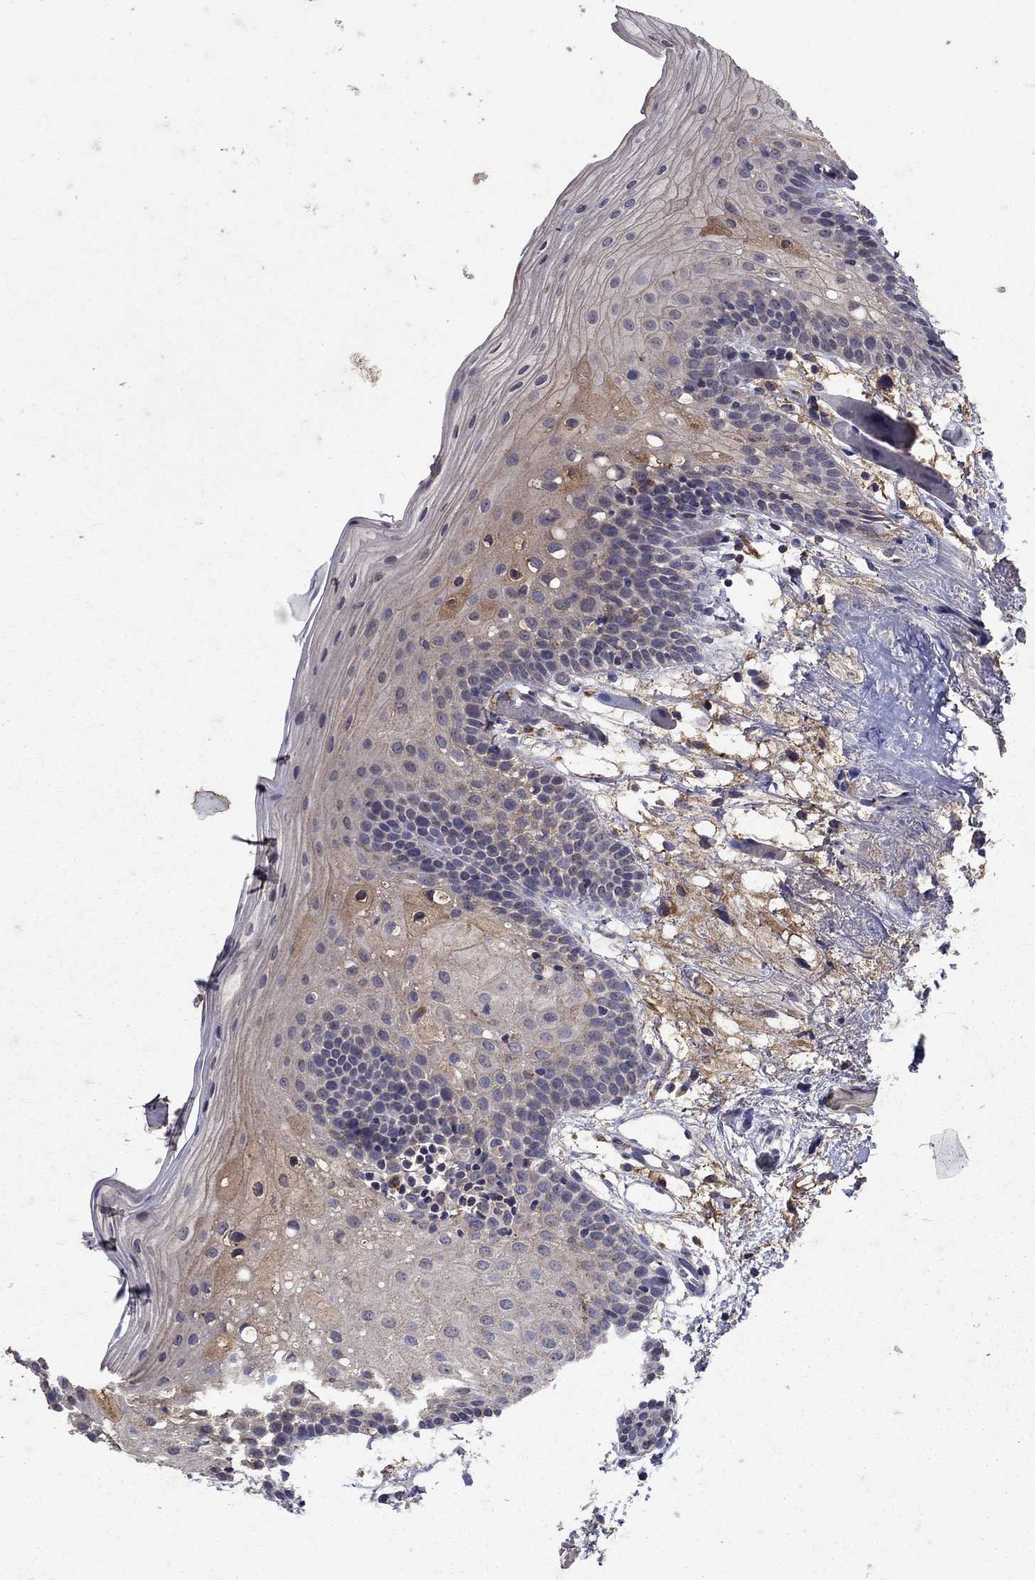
{"staining": {"intensity": "weak", "quantity": "<25%", "location": "cytoplasmic/membranous"}, "tissue": "oral mucosa", "cell_type": "Squamous epithelial cells", "image_type": "normal", "snomed": [{"axis": "morphology", "description": "Normal tissue, NOS"}, {"axis": "topography", "description": "Oral tissue"}, {"axis": "topography", "description": "Tounge, NOS"}], "caption": "Histopathology image shows no significant protein positivity in squamous epithelial cells of normal oral mucosa. (DAB immunohistochemistry, high magnification).", "gene": "NPC2", "patient": {"sex": "female", "age": 83}}